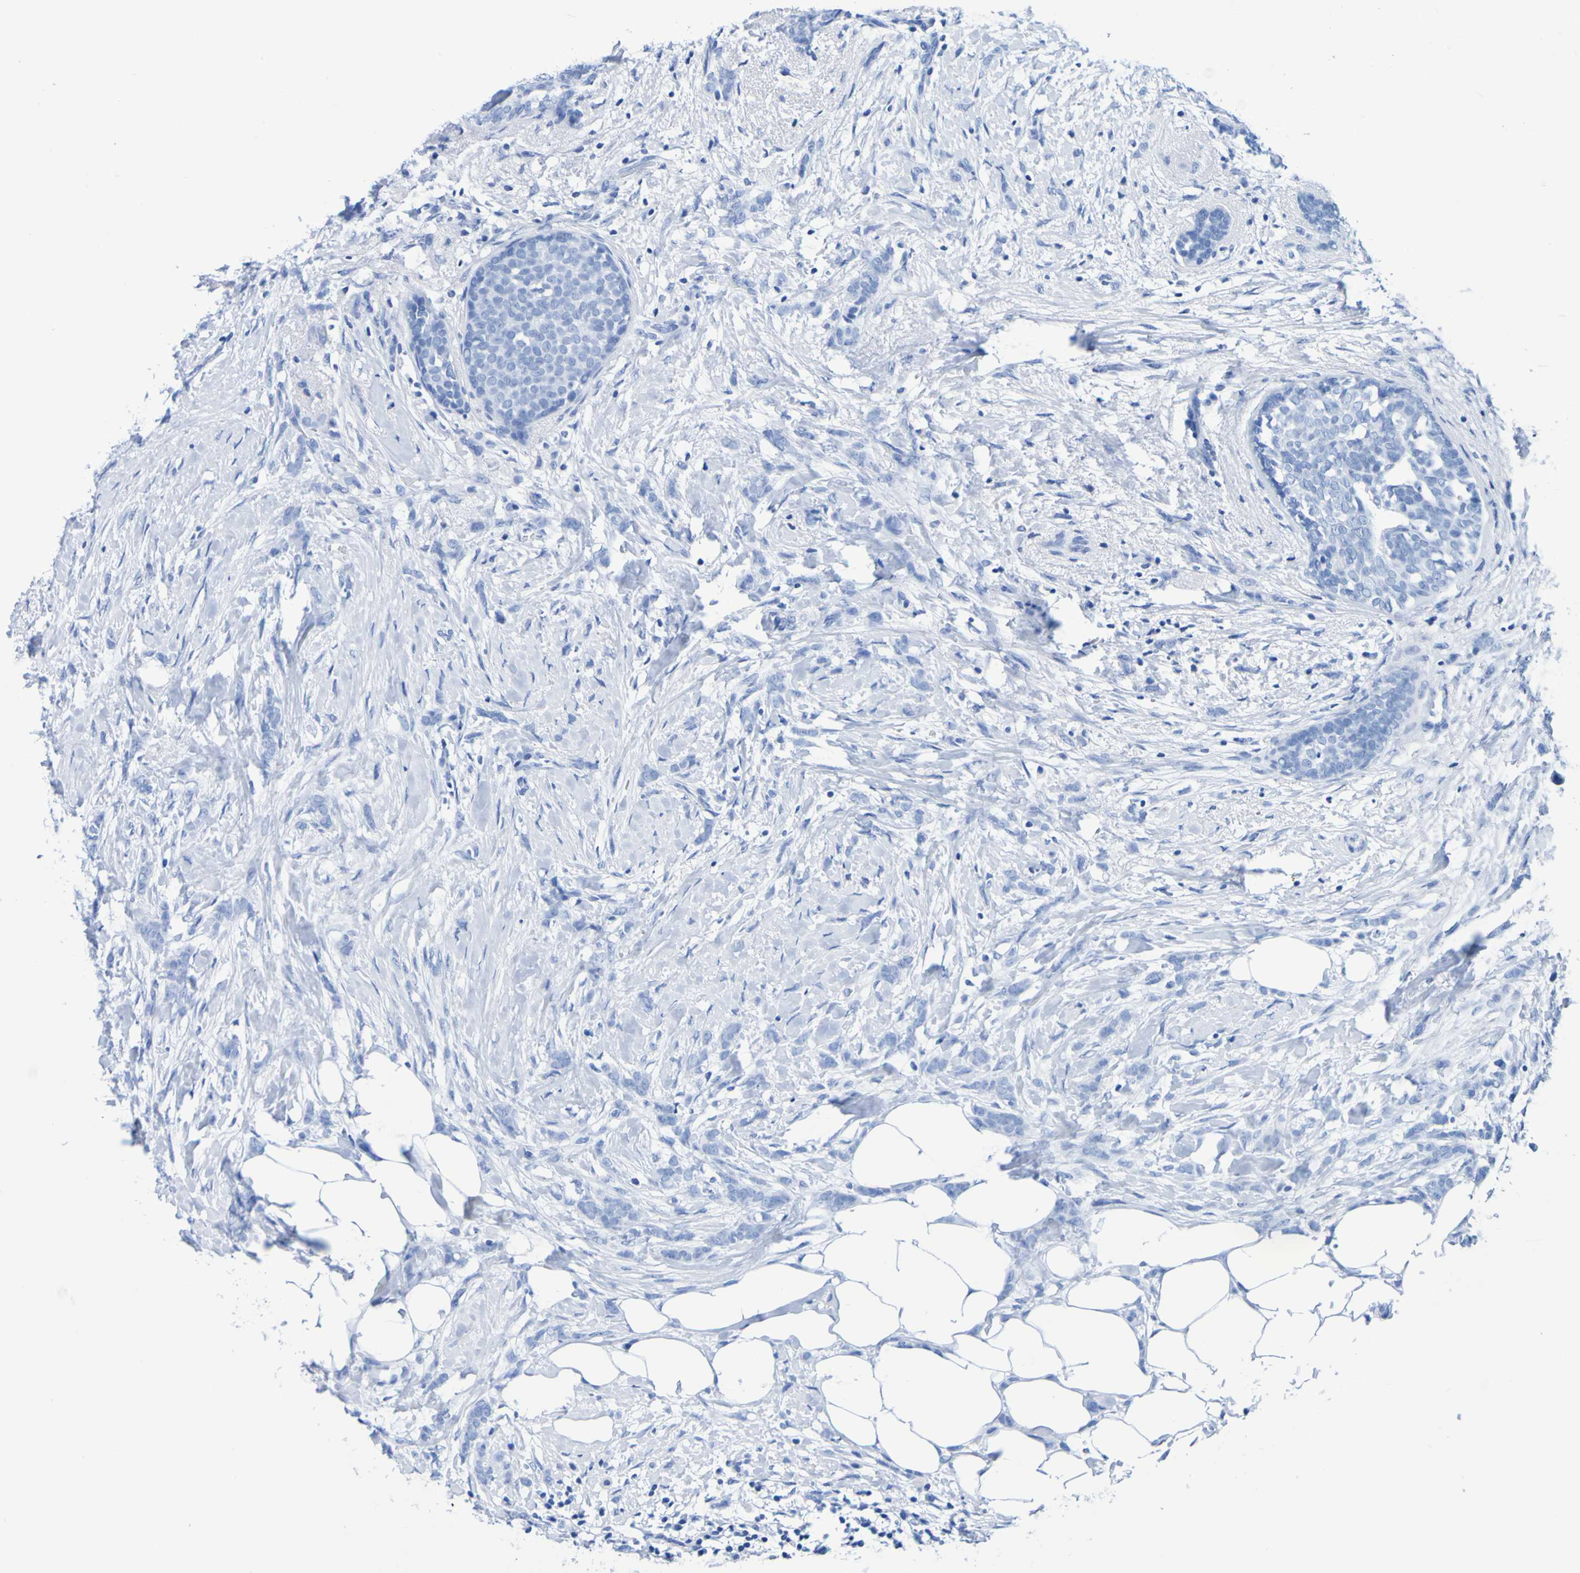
{"staining": {"intensity": "negative", "quantity": "none", "location": "none"}, "tissue": "breast cancer", "cell_type": "Tumor cells", "image_type": "cancer", "snomed": [{"axis": "morphology", "description": "Lobular carcinoma, in situ"}, {"axis": "morphology", "description": "Lobular carcinoma"}, {"axis": "topography", "description": "Breast"}], "caption": "Protein analysis of breast cancer (lobular carcinoma in situ) reveals no significant expression in tumor cells.", "gene": "DPEP1", "patient": {"sex": "female", "age": 41}}